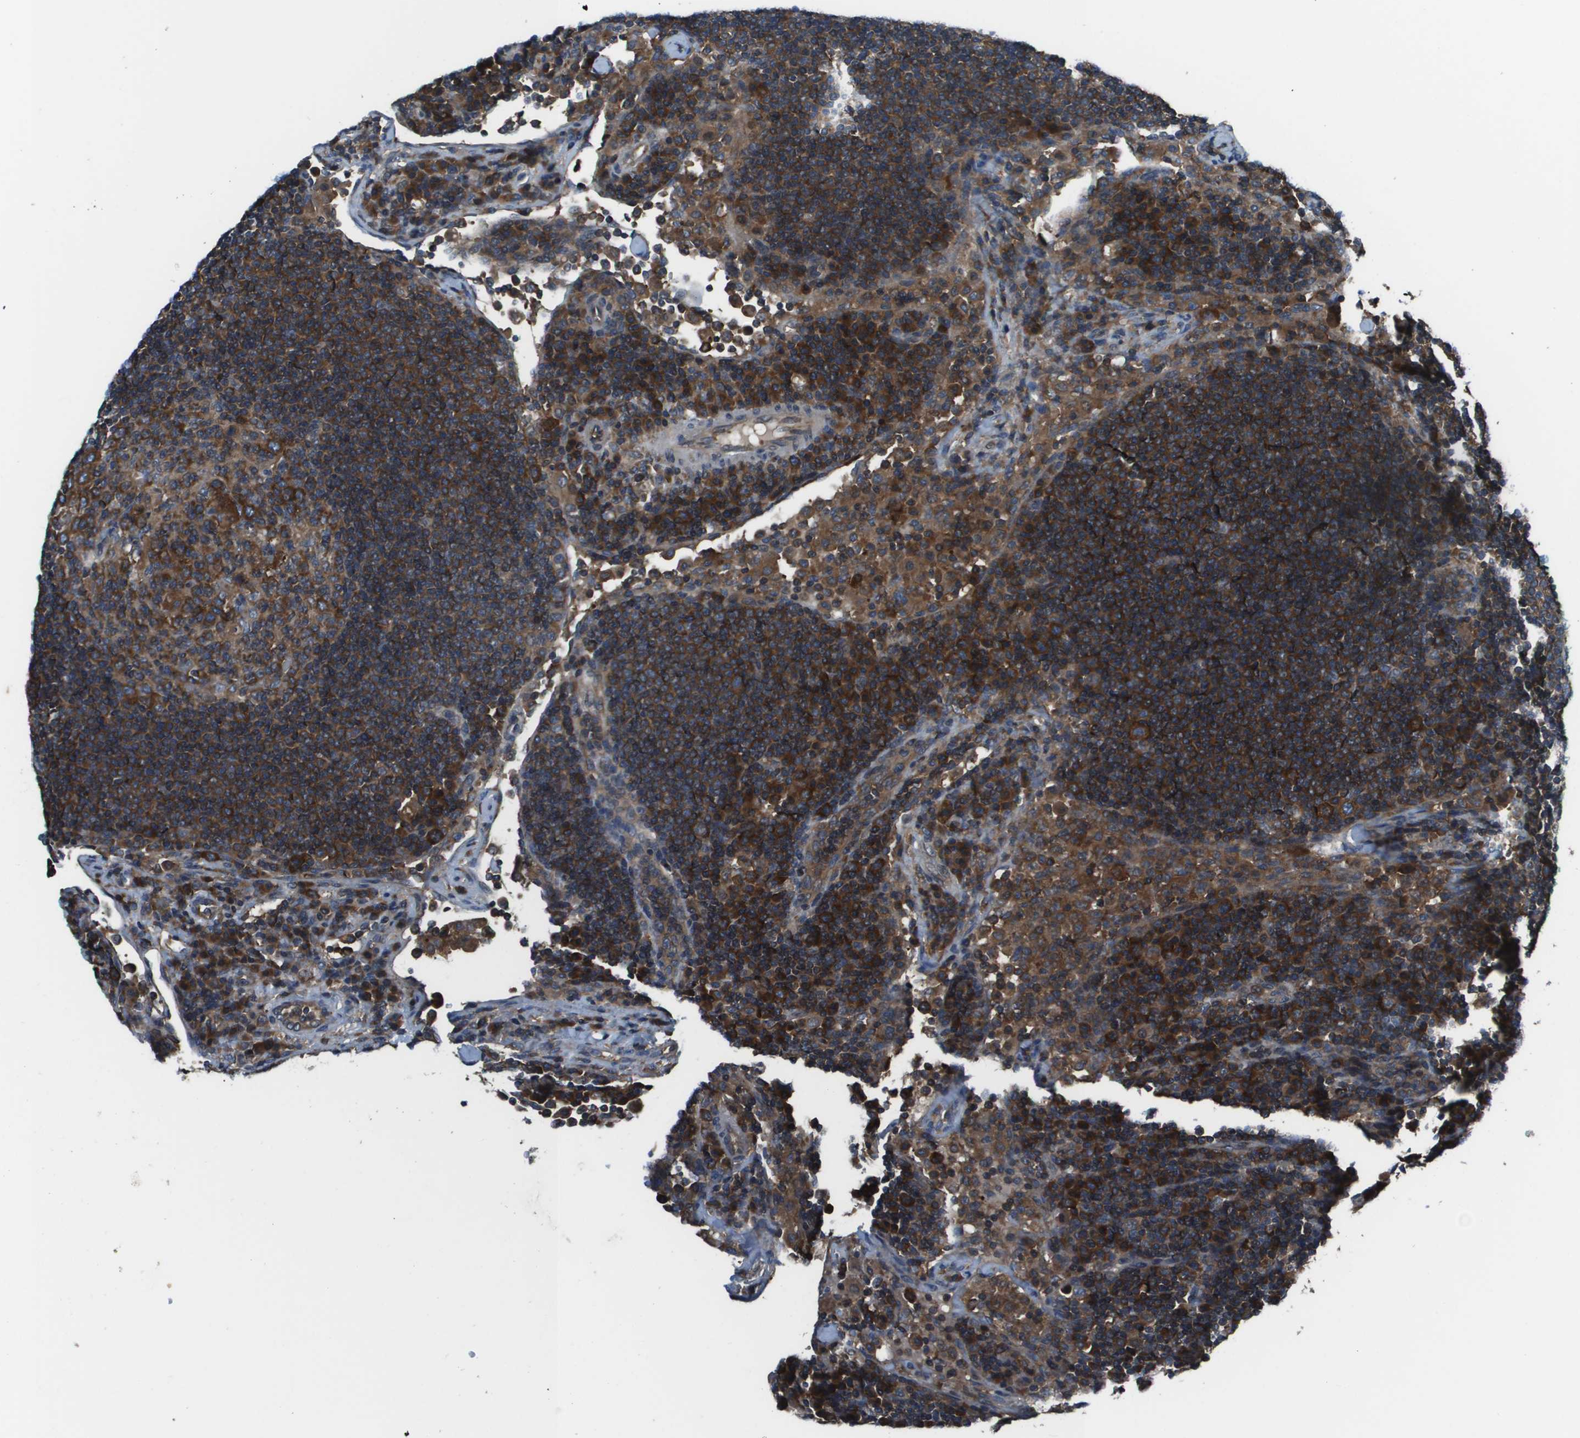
{"staining": {"intensity": "strong", "quantity": "25%-75%", "location": "cytoplasmic/membranous"}, "tissue": "lymph node", "cell_type": "Germinal center cells", "image_type": "normal", "snomed": [{"axis": "morphology", "description": "Normal tissue, NOS"}, {"axis": "topography", "description": "Lymph node"}], "caption": "DAB immunohistochemical staining of unremarkable human lymph node demonstrates strong cytoplasmic/membranous protein expression in about 25%-75% of germinal center cells. The protein is shown in brown color, while the nuclei are stained blue.", "gene": "EIF3B", "patient": {"sex": "female", "age": 53}}